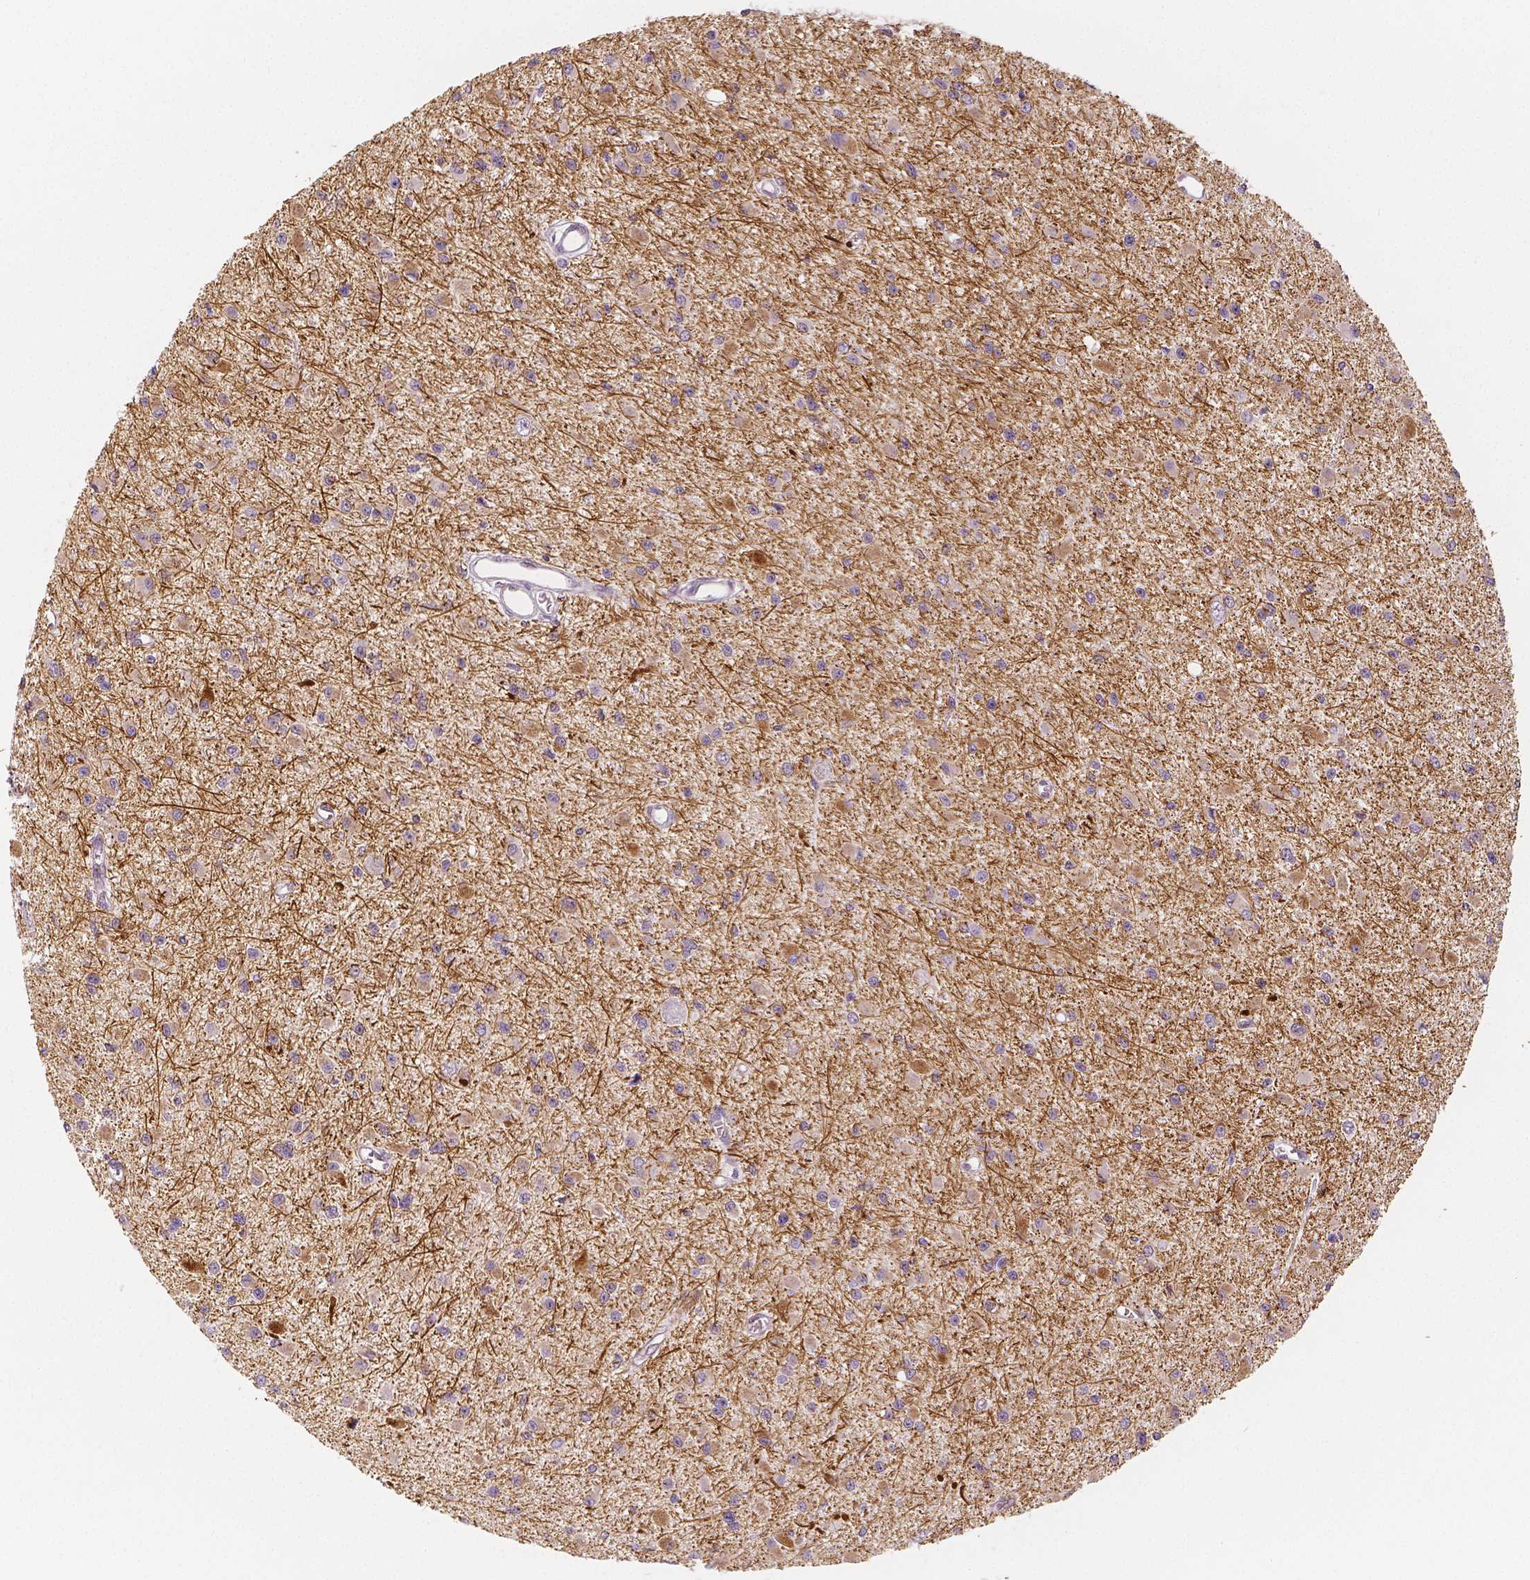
{"staining": {"intensity": "weak", "quantity": "<25%", "location": "cytoplasmic/membranous"}, "tissue": "glioma", "cell_type": "Tumor cells", "image_type": "cancer", "snomed": [{"axis": "morphology", "description": "Glioma, malignant, High grade"}, {"axis": "topography", "description": "Brain"}], "caption": "Immunohistochemical staining of glioma exhibits no significant expression in tumor cells.", "gene": "KDM5B", "patient": {"sex": "male", "age": 54}}